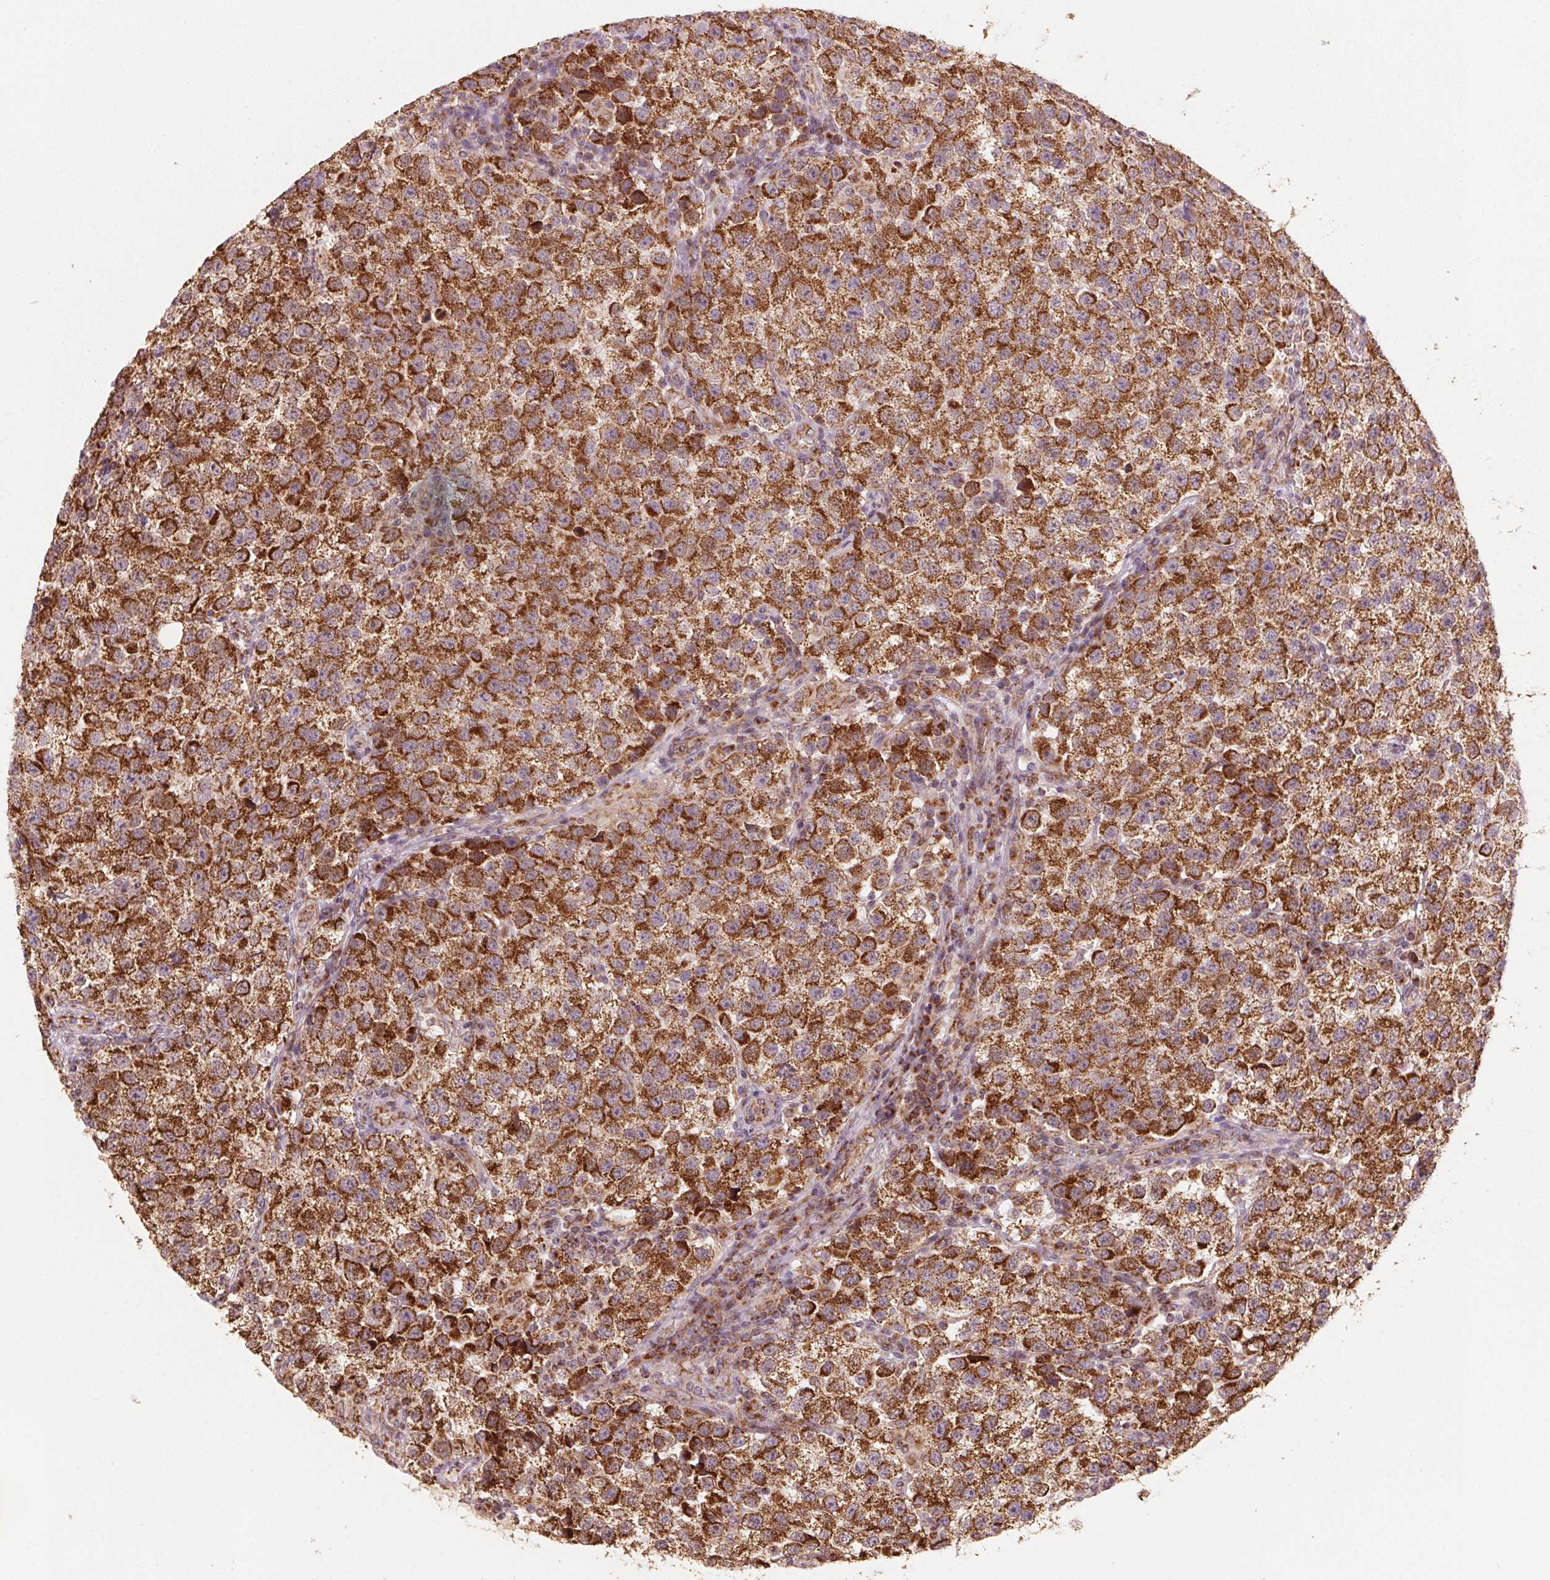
{"staining": {"intensity": "strong", "quantity": ">75%", "location": "cytoplasmic/membranous"}, "tissue": "testis cancer", "cell_type": "Tumor cells", "image_type": "cancer", "snomed": [{"axis": "morphology", "description": "Seminoma, NOS"}, {"axis": "topography", "description": "Testis"}], "caption": "About >75% of tumor cells in human seminoma (testis) display strong cytoplasmic/membranous protein expression as visualized by brown immunohistochemical staining.", "gene": "TOMM70", "patient": {"sex": "male", "age": 37}}